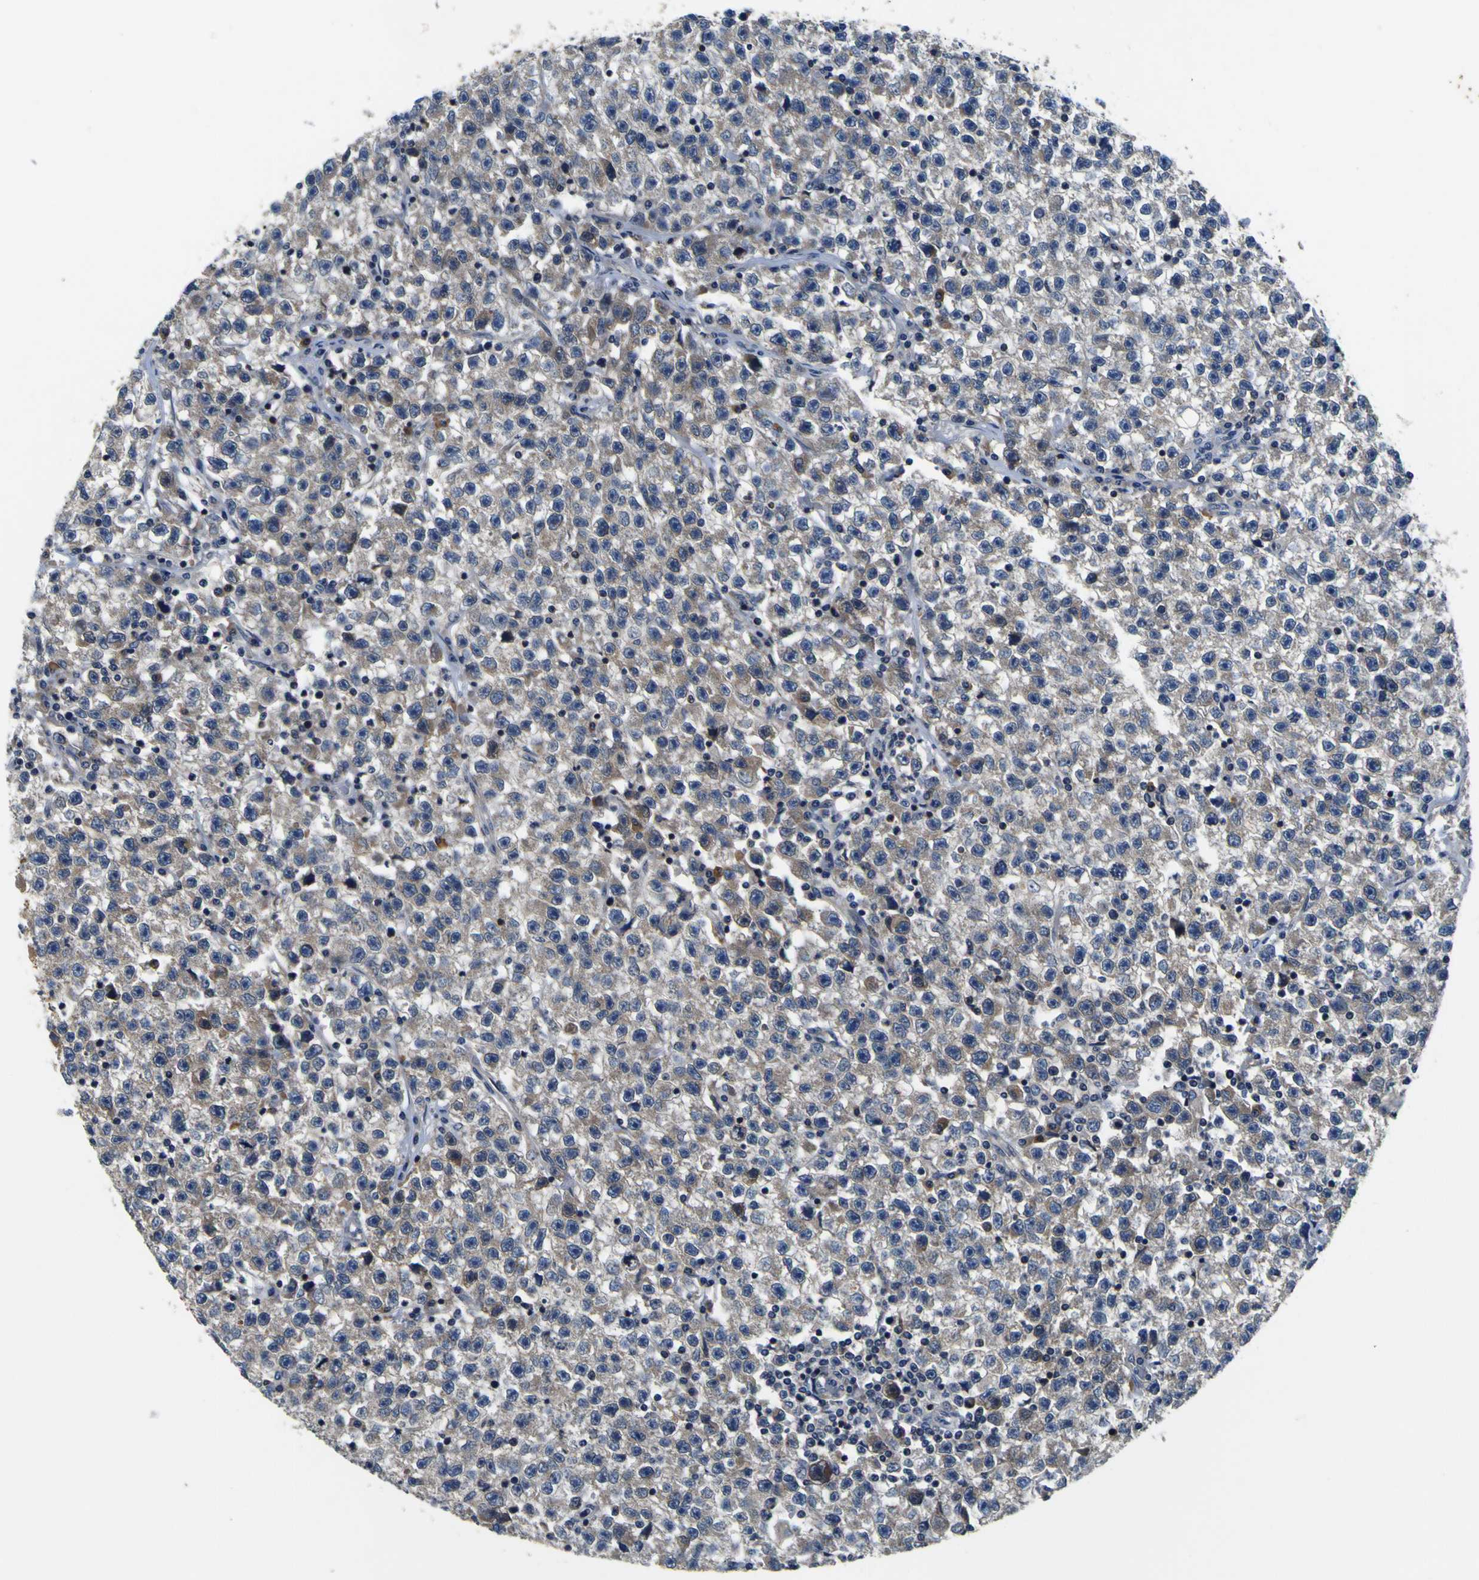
{"staining": {"intensity": "moderate", "quantity": ">75%", "location": "cytoplasmic/membranous"}, "tissue": "testis cancer", "cell_type": "Tumor cells", "image_type": "cancer", "snomed": [{"axis": "morphology", "description": "Seminoma, NOS"}, {"axis": "topography", "description": "Testis"}], "caption": "IHC (DAB) staining of human testis cancer demonstrates moderate cytoplasmic/membranous protein staining in approximately >75% of tumor cells.", "gene": "EPHB4", "patient": {"sex": "male", "age": 22}}